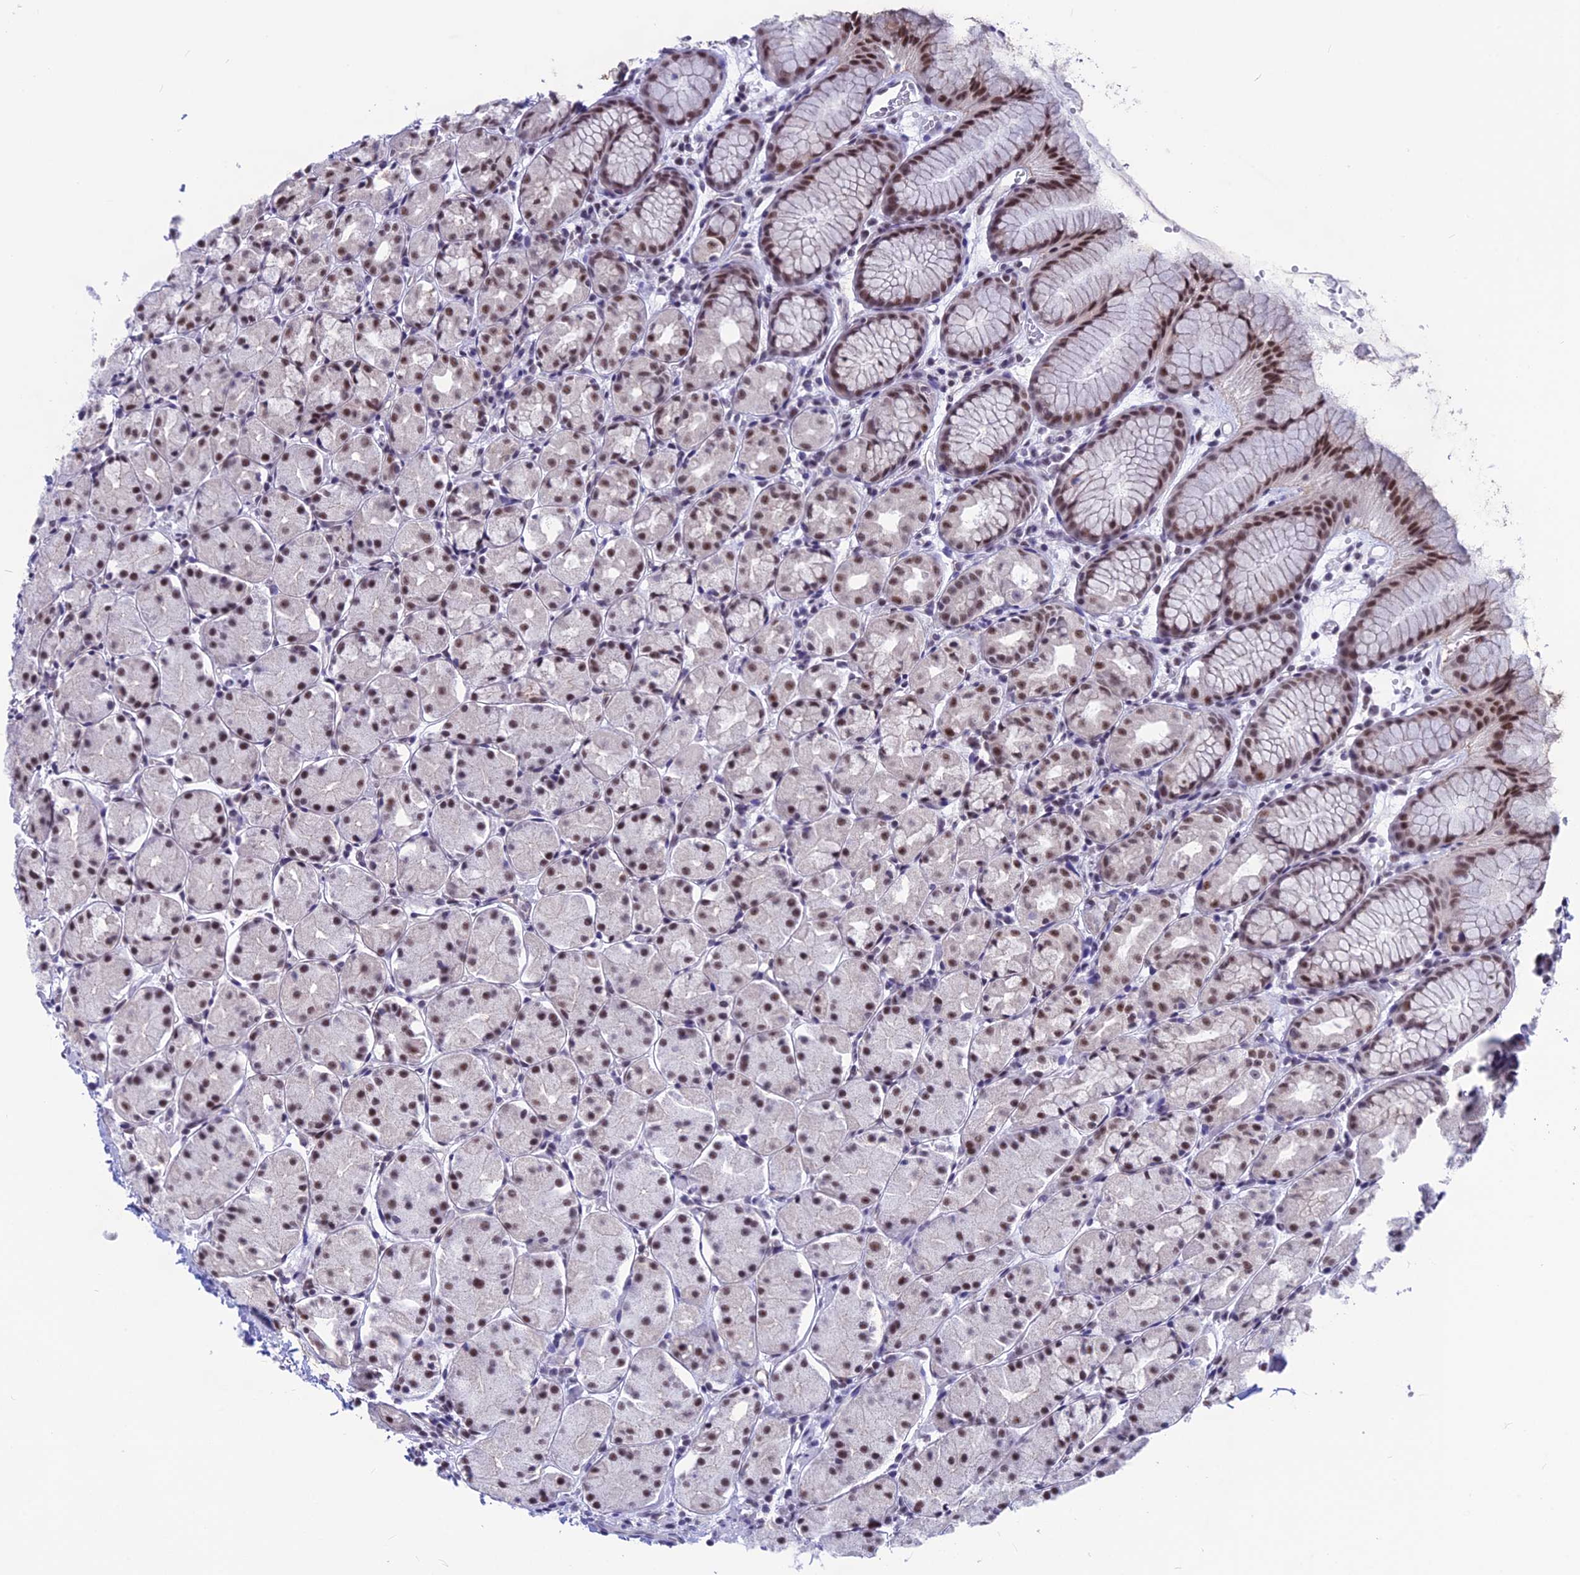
{"staining": {"intensity": "moderate", "quantity": "25%-75%", "location": "nuclear"}, "tissue": "stomach", "cell_type": "Glandular cells", "image_type": "normal", "snomed": [{"axis": "morphology", "description": "Normal tissue, NOS"}, {"axis": "topography", "description": "Stomach, upper"}], "caption": "Protein expression analysis of normal stomach shows moderate nuclear expression in approximately 25%-75% of glandular cells. (DAB IHC with brightfield microscopy, high magnification).", "gene": "SRSF5", "patient": {"sex": "male", "age": 47}}